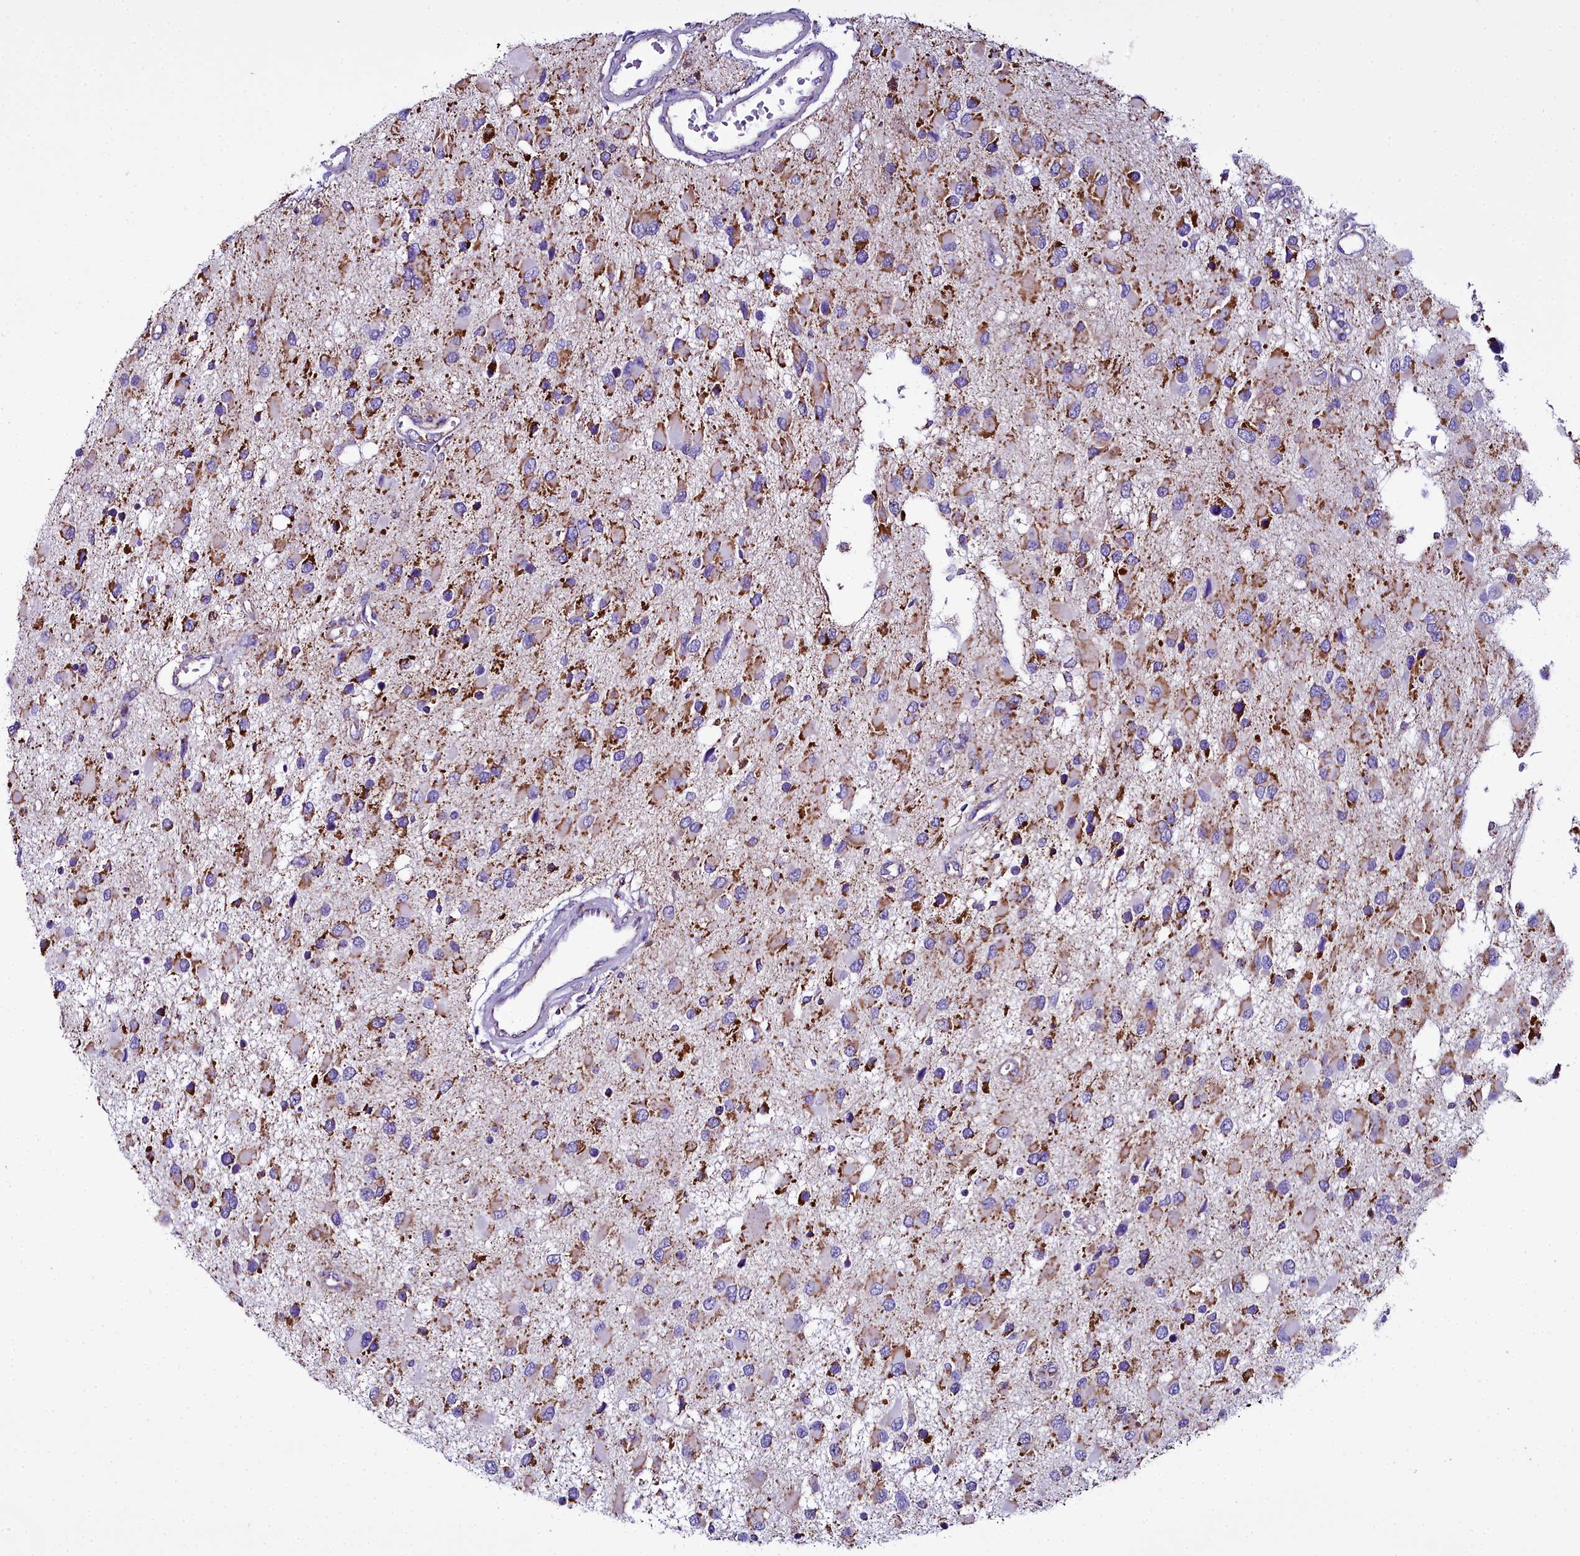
{"staining": {"intensity": "moderate", "quantity": ">75%", "location": "cytoplasmic/membranous"}, "tissue": "glioma", "cell_type": "Tumor cells", "image_type": "cancer", "snomed": [{"axis": "morphology", "description": "Glioma, malignant, High grade"}, {"axis": "topography", "description": "Brain"}], "caption": "Glioma tissue reveals moderate cytoplasmic/membranous positivity in about >75% of tumor cells", "gene": "WDFY3", "patient": {"sex": "male", "age": 53}}